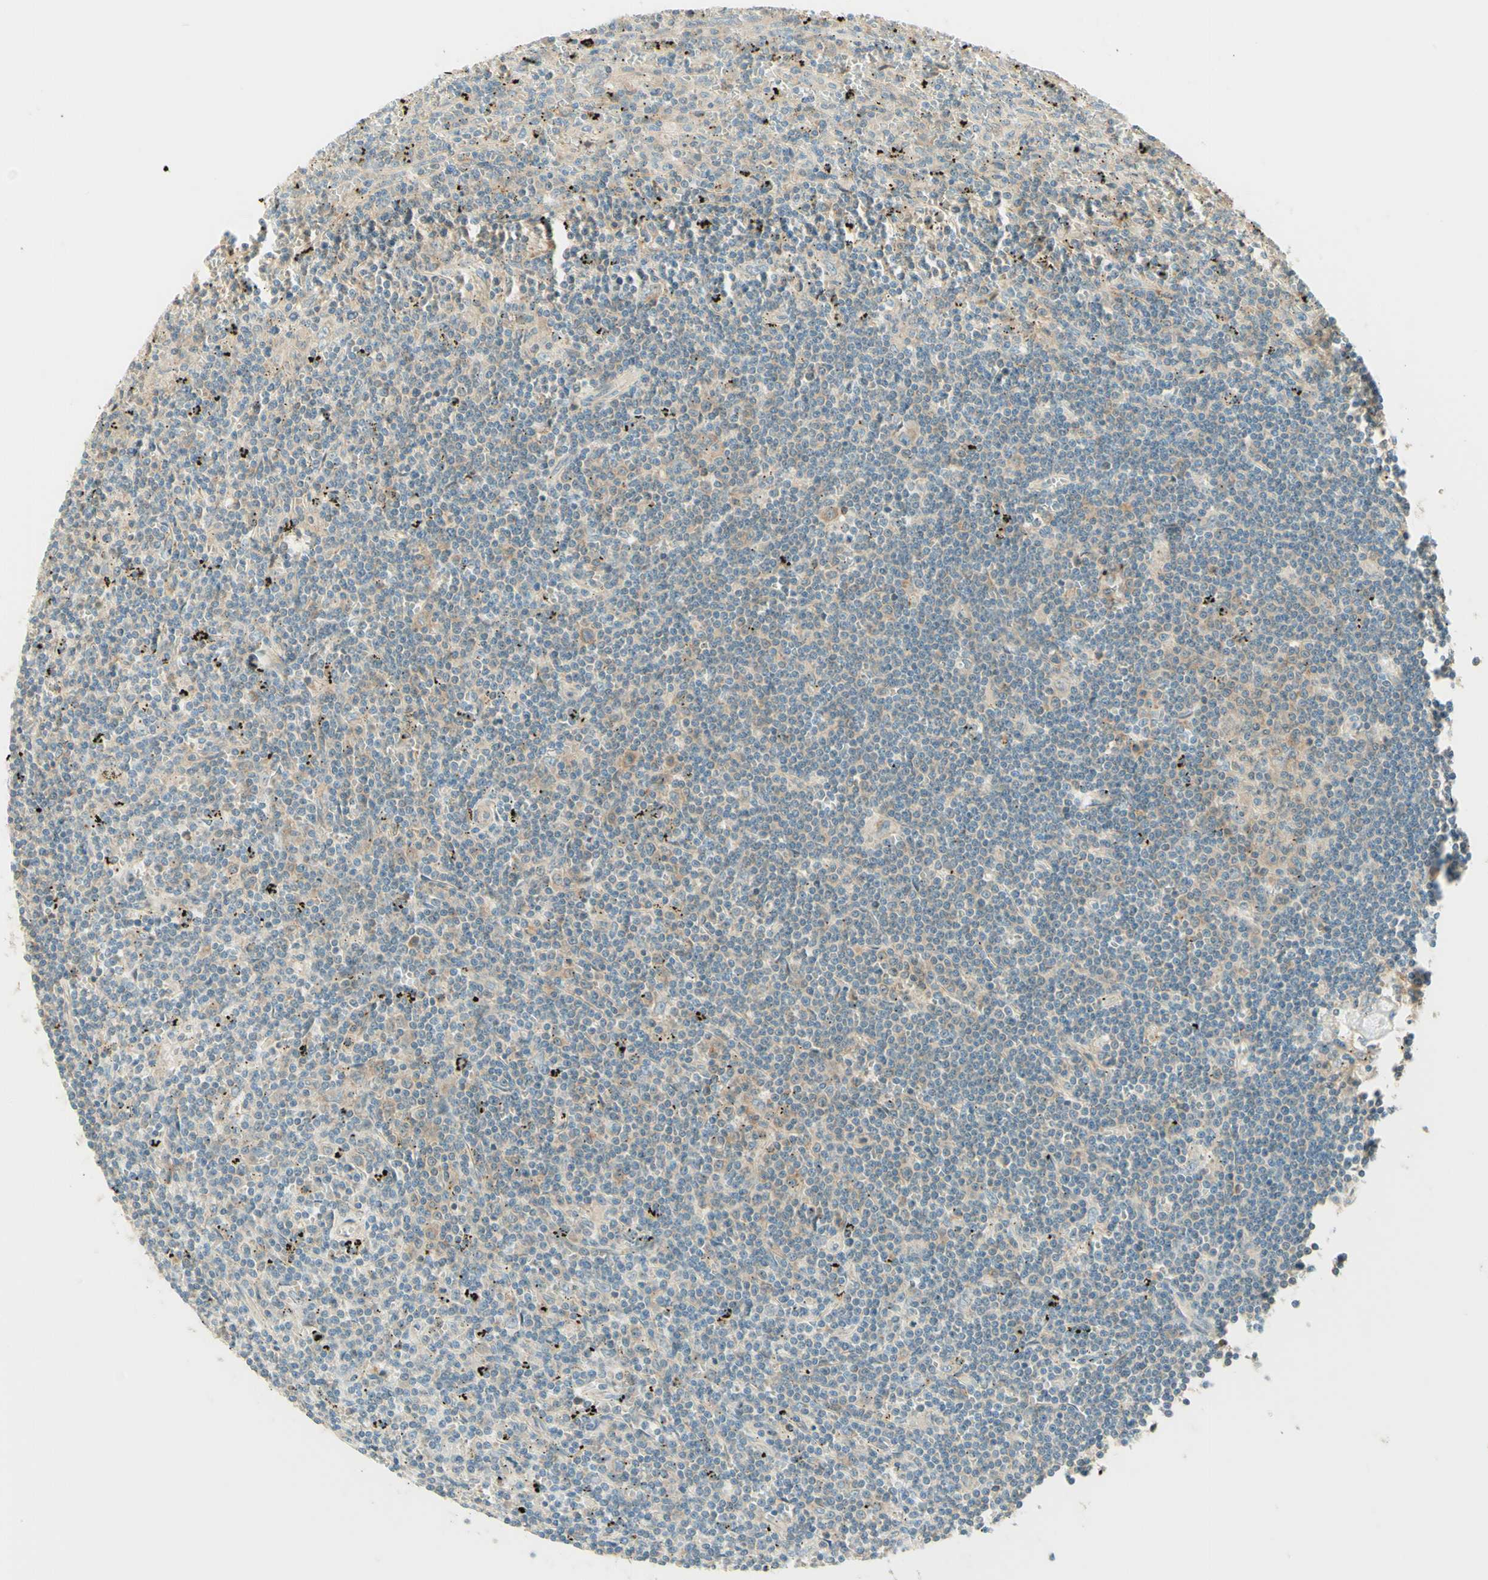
{"staining": {"intensity": "weak", "quantity": "25%-75%", "location": "cytoplasmic/membranous"}, "tissue": "lymphoma", "cell_type": "Tumor cells", "image_type": "cancer", "snomed": [{"axis": "morphology", "description": "Malignant lymphoma, non-Hodgkin's type, Low grade"}, {"axis": "topography", "description": "Spleen"}], "caption": "IHC photomicrograph of neoplastic tissue: lymphoma stained using IHC shows low levels of weak protein expression localized specifically in the cytoplasmic/membranous of tumor cells, appearing as a cytoplasmic/membranous brown color.", "gene": "PROM1", "patient": {"sex": "male", "age": 76}}